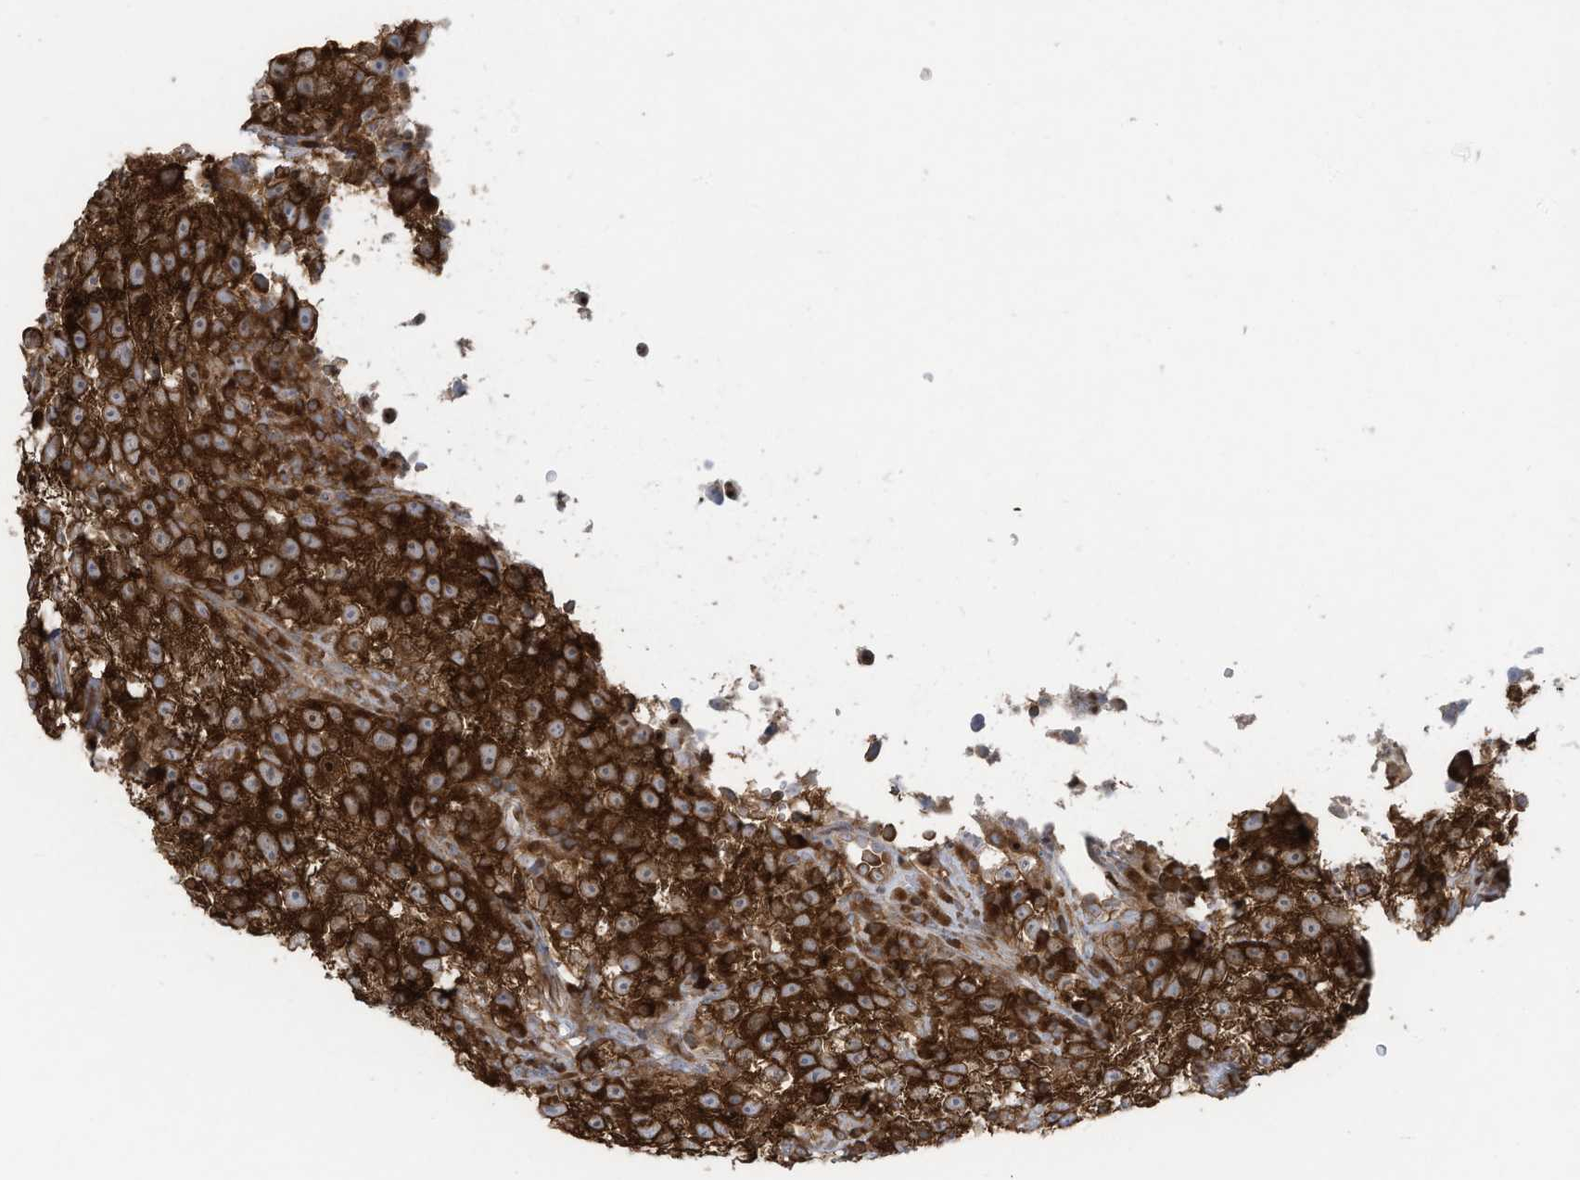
{"staining": {"intensity": "strong", "quantity": ">75%", "location": "cytoplasmic/membranous,nuclear"}, "tissue": "testis cancer", "cell_type": "Tumor cells", "image_type": "cancer", "snomed": [{"axis": "morphology", "description": "Seminoma, NOS"}, {"axis": "topography", "description": "Testis"}], "caption": "Protein expression analysis of testis cancer (seminoma) reveals strong cytoplasmic/membranous and nuclear expression in approximately >75% of tumor cells.", "gene": "OLA1", "patient": {"sex": "male", "age": 22}}